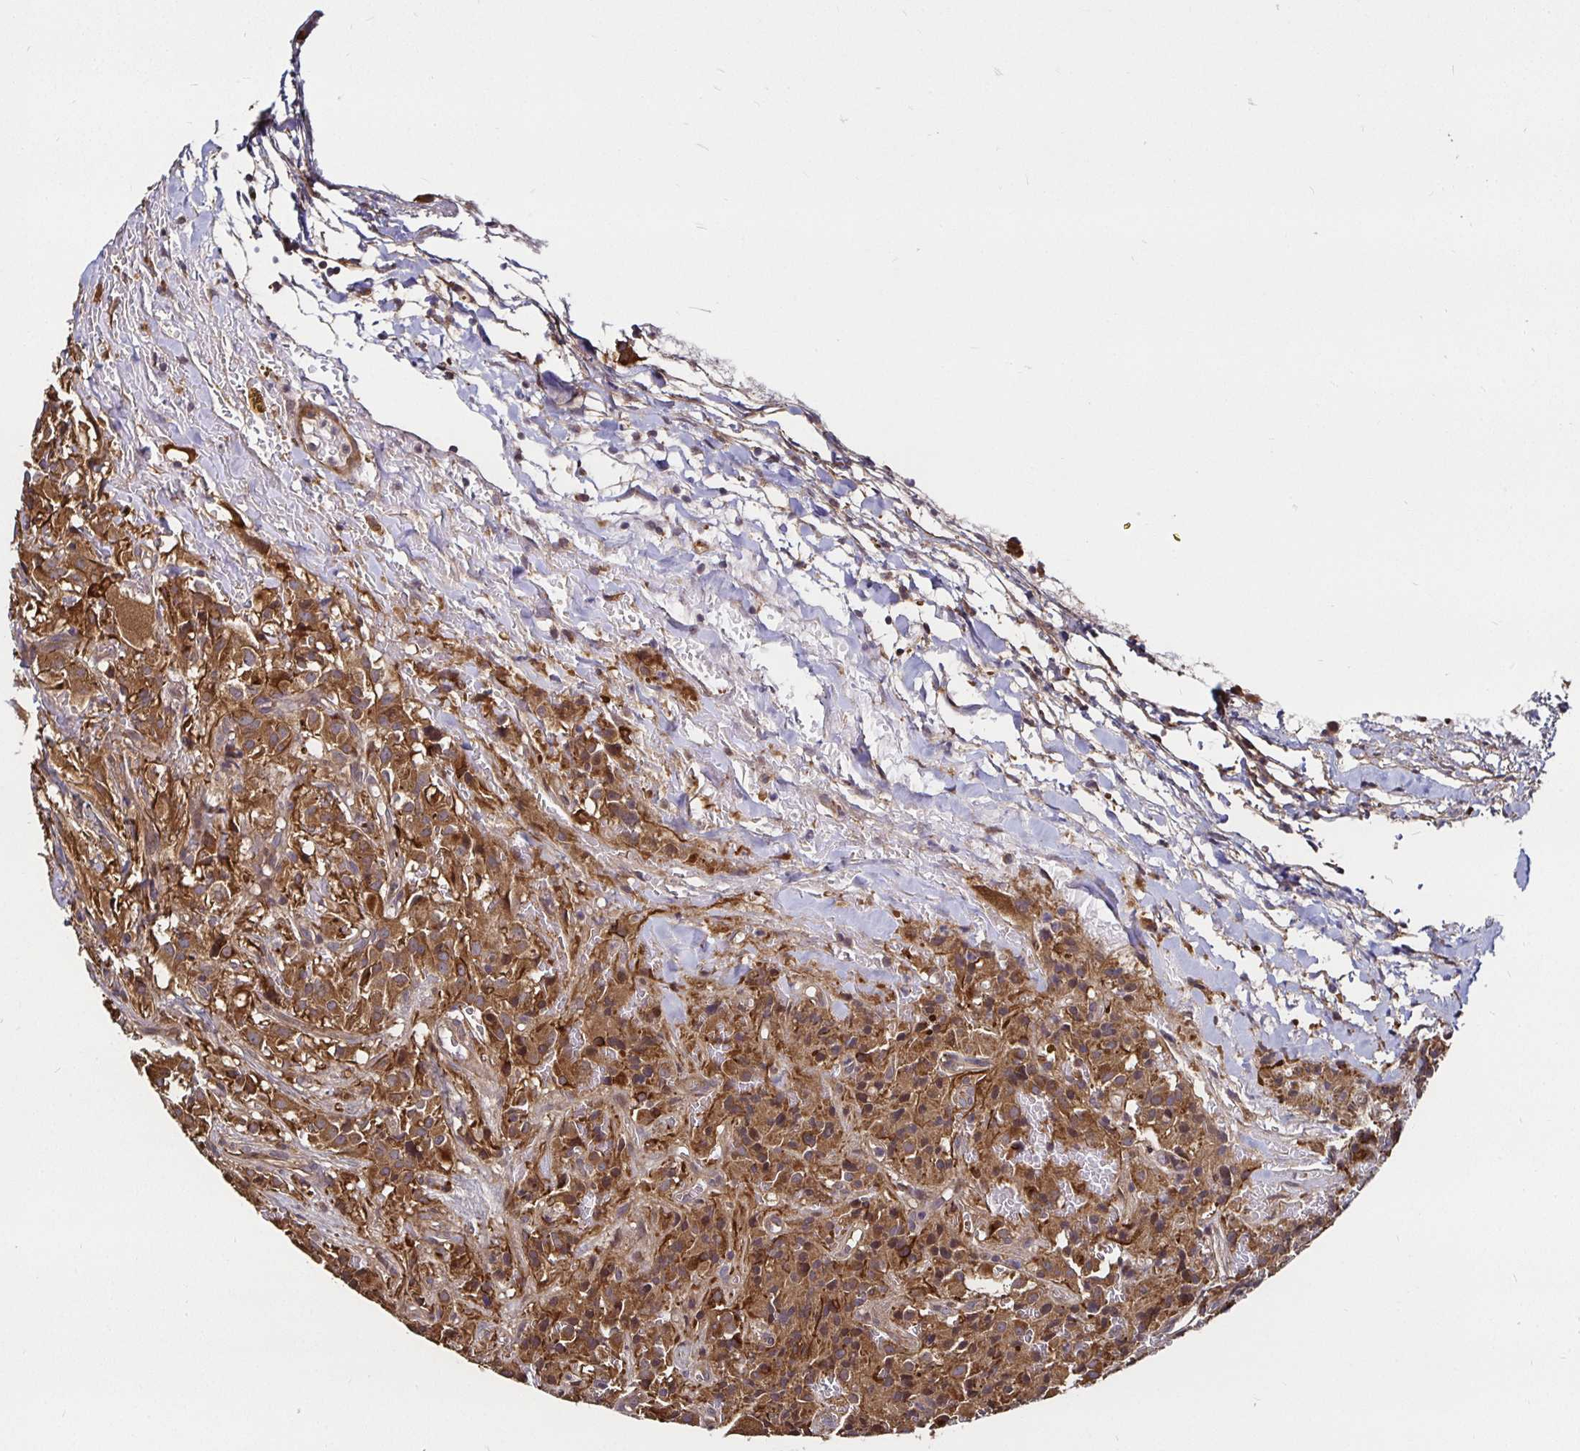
{"staining": {"intensity": "moderate", "quantity": ">75%", "location": "cytoplasmic/membranous"}, "tissue": "glioma", "cell_type": "Tumor cells", "image_type": "cancer", "snomed": [{"axis": "morphology", "description": "Glioma, malignant, Low grade"}, {"axis": "topography", "description": "Brain"}], "caption": "A brown stain shows moderate cytoplasmic/membranous staining of a protein in human low-grade glioma (malignant) tumor cells.", "gene": "MLST8", "patient": {"sex": "male", "age": 42}}